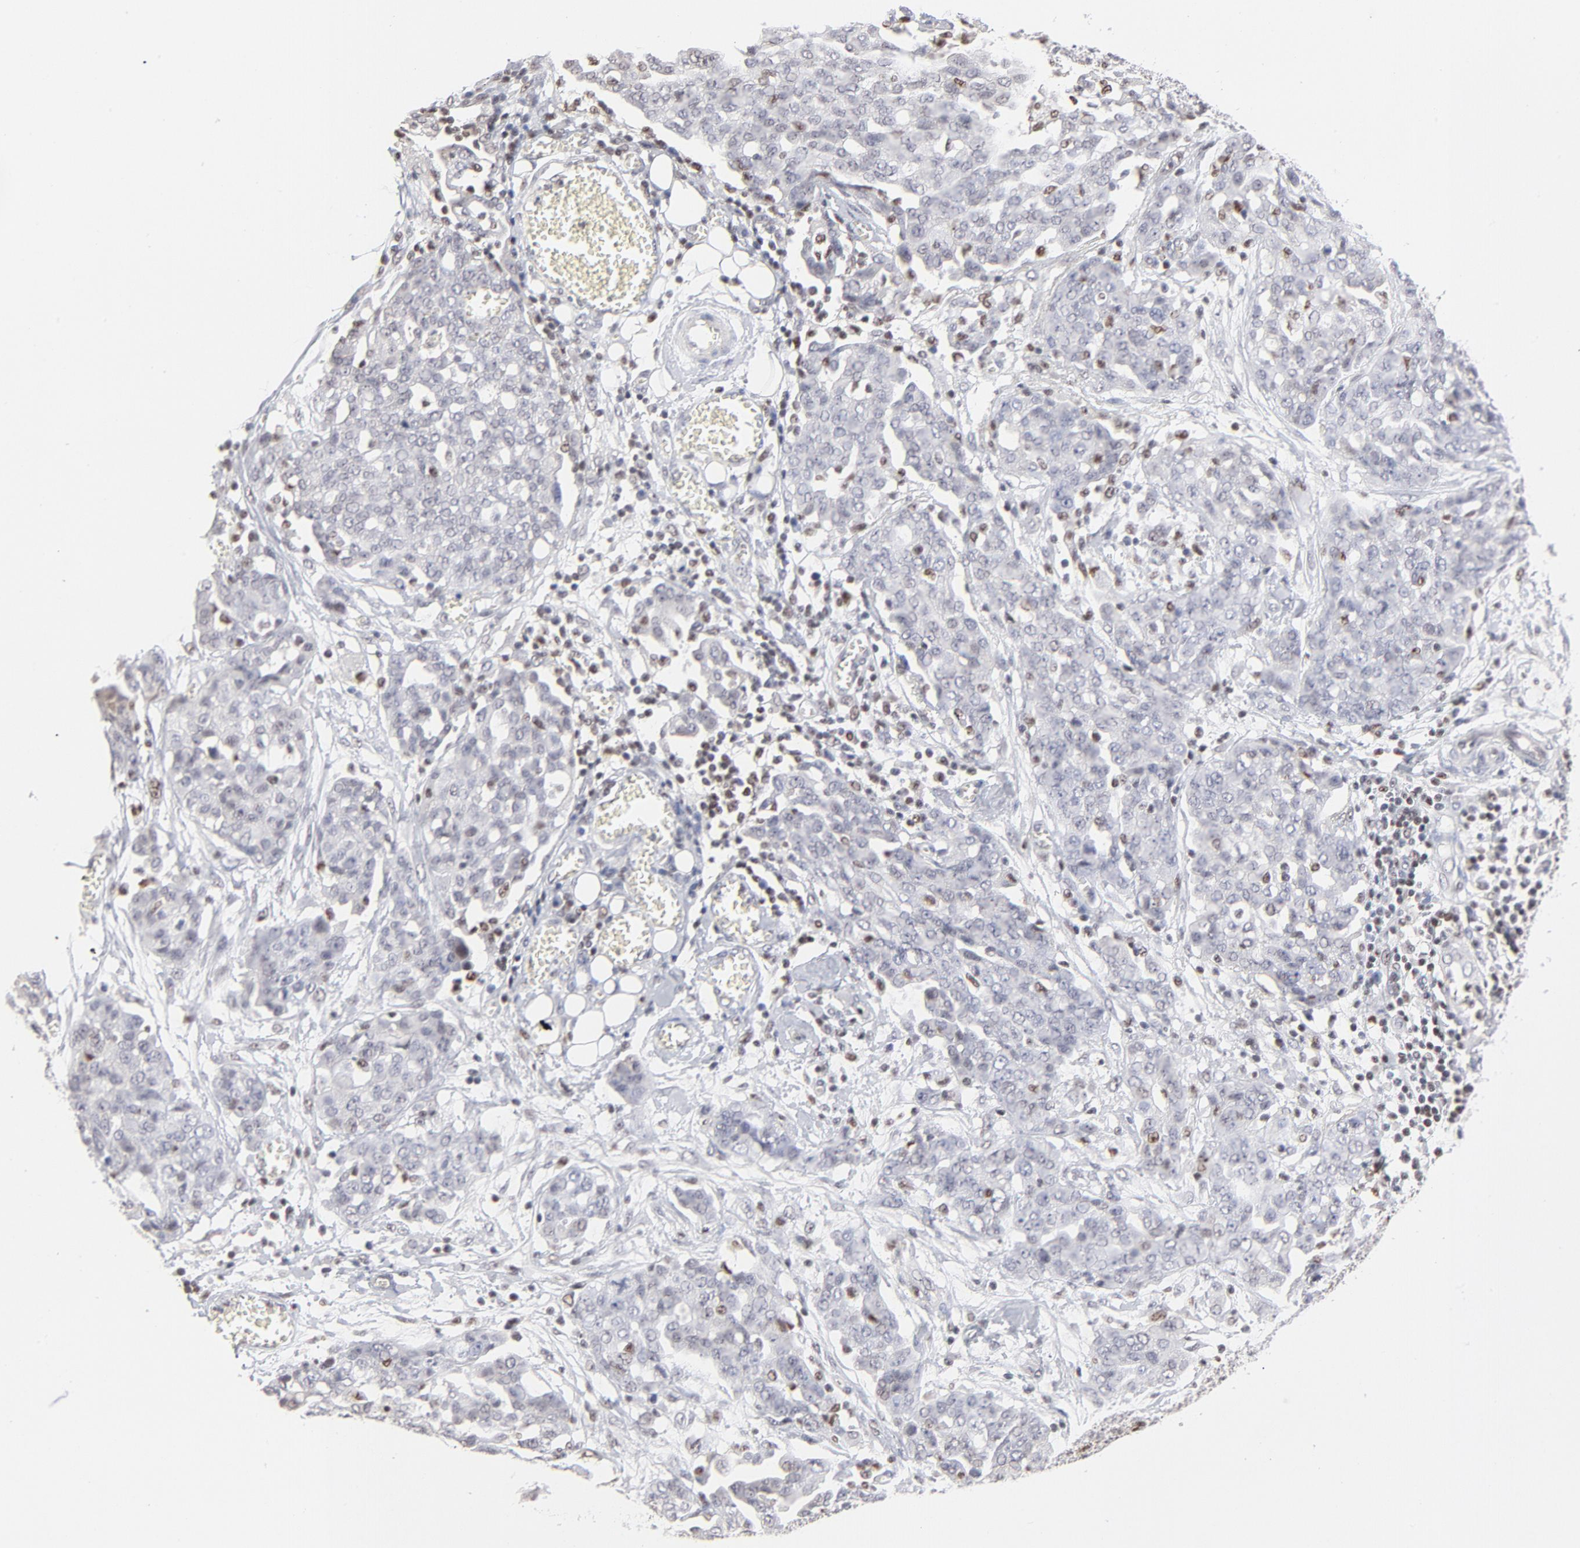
{"staining": {"intensity": "negative", "quantity": "none", "location": "none"}, "tissue": "ovarian cancer", "cell_type": "Tumor cells", "image_type": "cancer", "snomed": [{"axis": "morphology", "description": "Cystadenocarcinoma, serous, NOS"}, {"axis": "topography", "description": "Soft tissue"}, {"axis": "topography", "description": "Ovary"}], "caption": "Image shows no significant protein expression in tumor cells of serous cystadenocarcinoma (ovarian).", "gene": "MAX", "patient": {"sex": "female", "age": 57}}